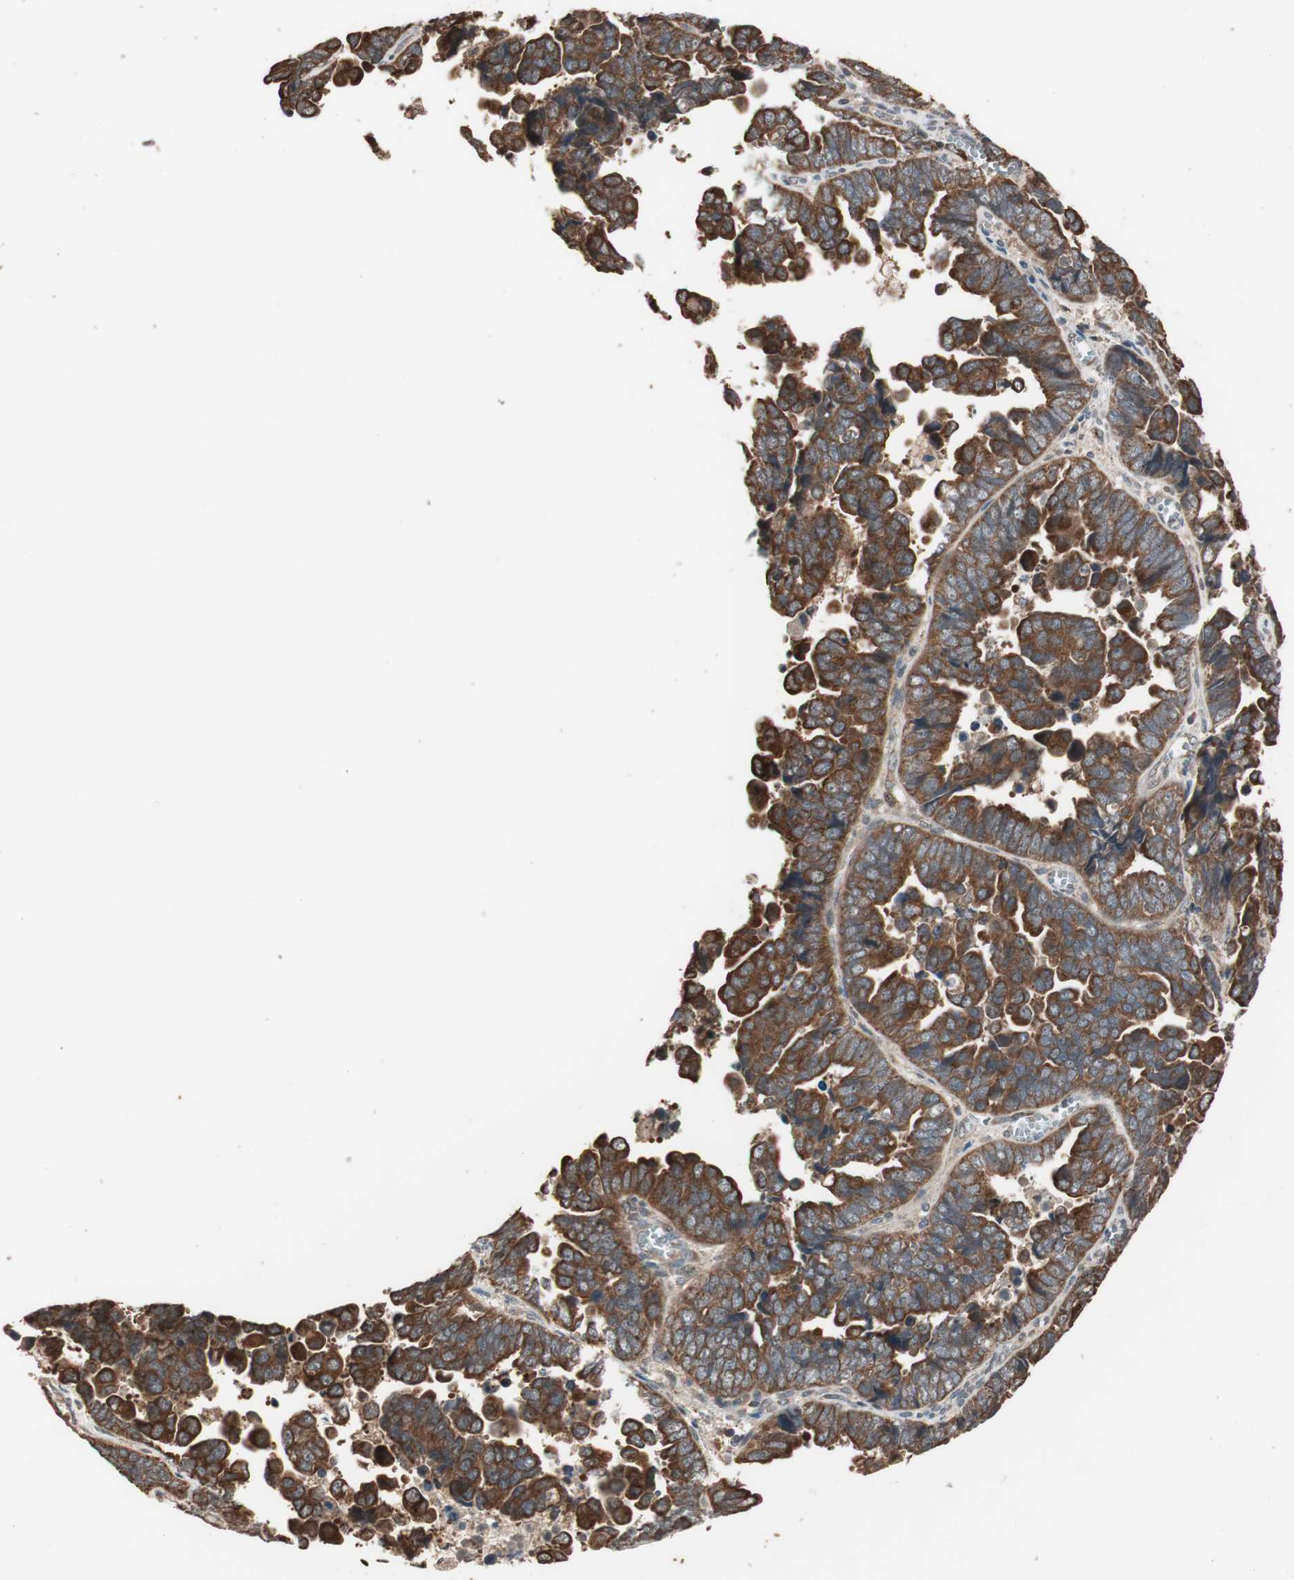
{"staining": {"intensity": "strong", "quantity": ">75%", "location": "cytoplasmic/membranous"}, "tissue": "endometrial cancer", "cell_type": "Tumor cells", "image_type": "cancer", "snomed": [{"axis": "morphology", "description": "Adenocarcinoma, NOS"}, {"axis": "topography", "description": "Endometrium"}], "caption": "Immunohistochemistry photomicrograph of neoplastic tissue: endometrial cancer stained using IHC demonstrates high levels of strong protein expression localized specifically in the cytoplasmic/membranous of tumor cells, appearing as a cytoplasmic/membranous brown color.", "gene": "FBXO5", "patient": {"sex": "female", "age": 75}}